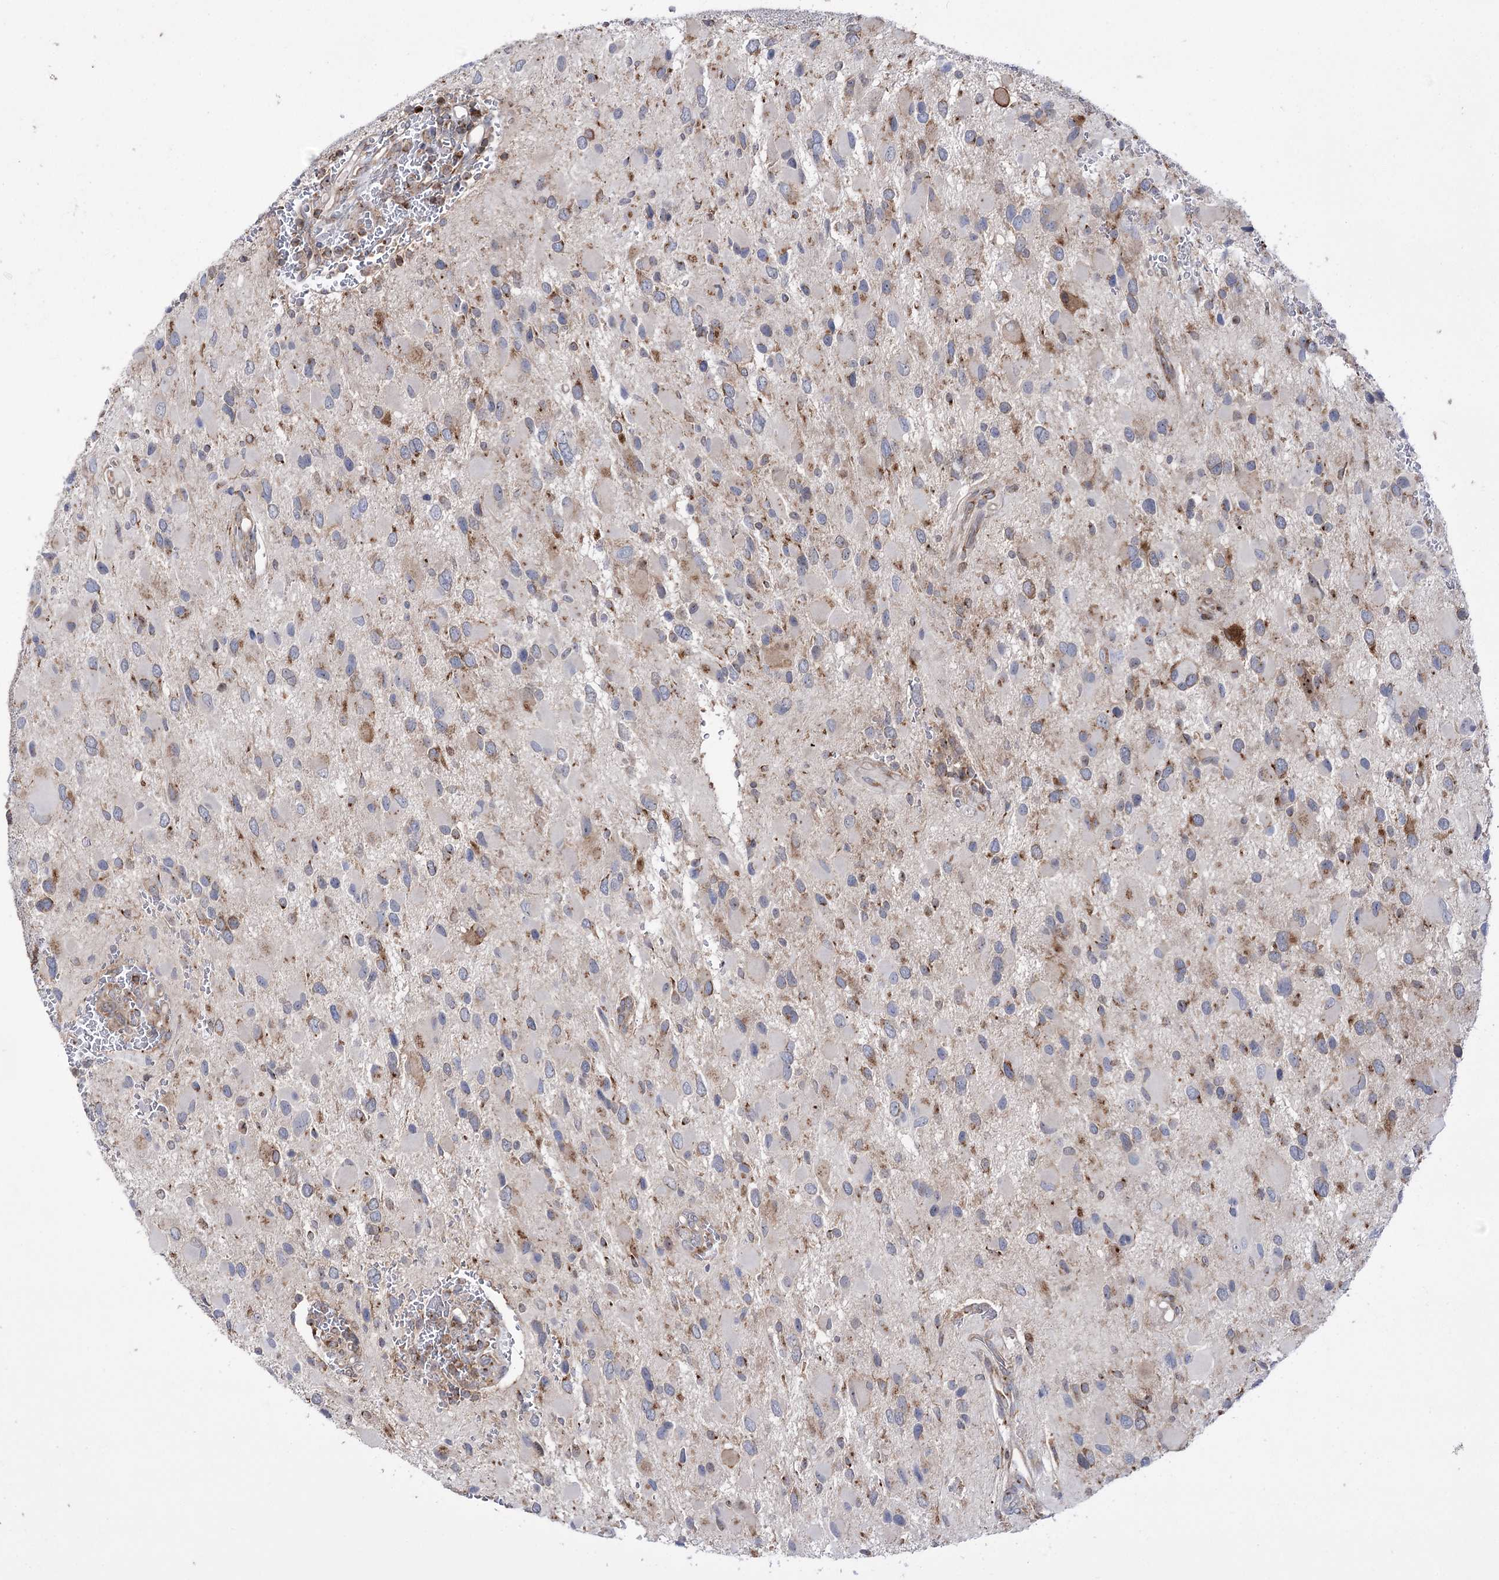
{"staining": {"intensity": "moderate", "quantity": "<25%", "location": "cytoplasmic/membranous"}, "tissue": "glioma", "cell_type": "Tumor cells", "image_type": "cancer", "snomed": [{"axis": "morphology", "description": "Glioma, malignant, High grade"}, {"axis": "topography", "description": "Brain"}], "caption": "Immunohistochemical staining of glioma exhibits low levels of moderate cytoplasmic/membranous staining in approximately <25% of tumor cells.", "gene": "ZNF622", "patient": {"sex": "male", "age": 53}}